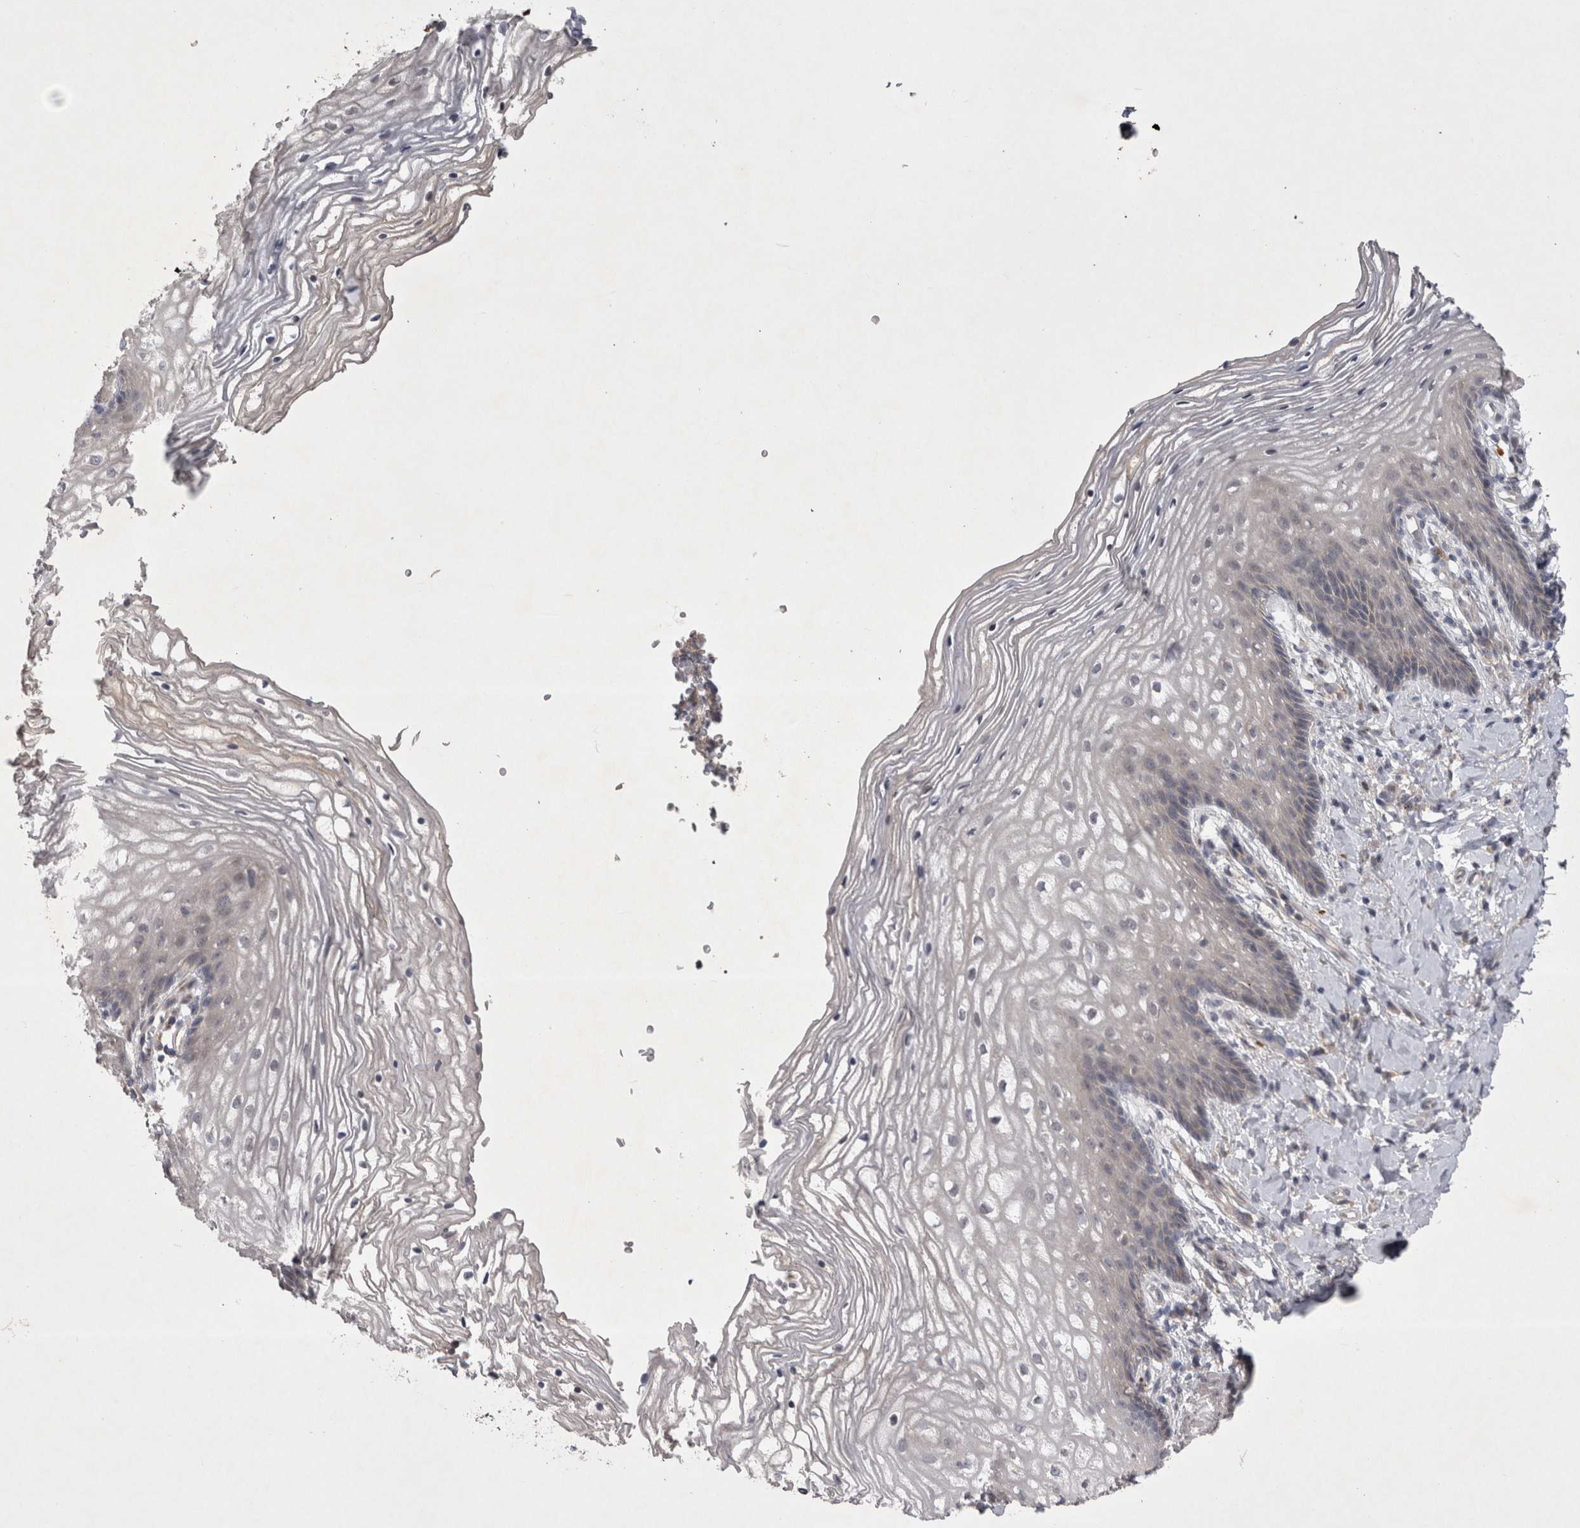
{"staining": {"intensity": "negative", "quantity": "none", "location": "none"}, "tissue": "vagina", "cell_type": "Squamous epithelial cells", "image_type": "normal", "snomed": [{"axis": "morphology", "description": "Normal tissue, NOS"}, {"axis": "topography", "description": "Vagina"}], "caption": "Vagina was stained to show a protein in brown. There is no significant staining in squamous epithelial cells.", "gene": "CTBS", "patient": {"sex": "female", "age": 60}}